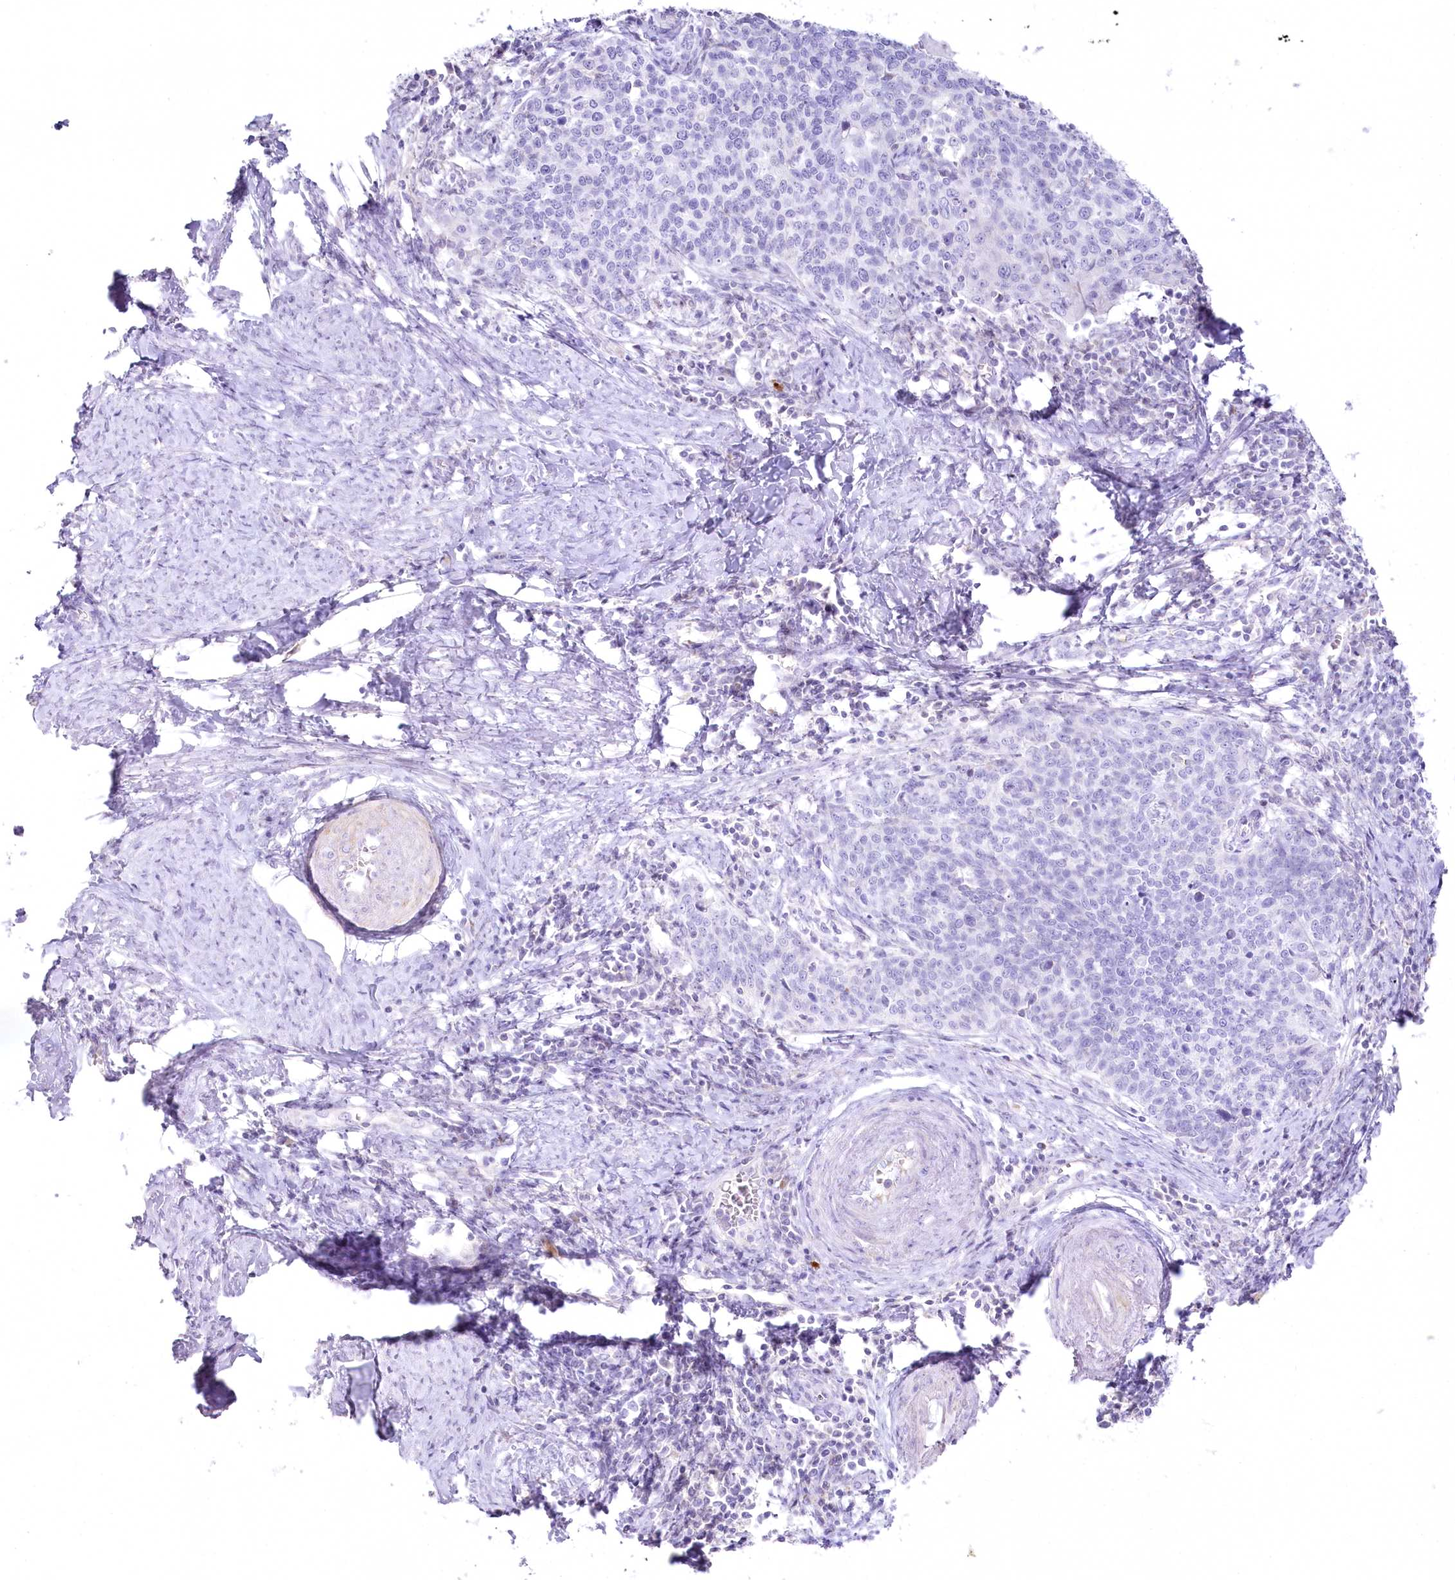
{"staining": {"intensity": "negative", "quantity": "none", "location": "none"}, "tissue": "cervical cancer", "cell_type": "Tumor cells", "image_type": "cancer", "snomed": [{"axis": "morphology", "description": "Squamous cell carcinoma, NOS"}, {"axis": "topography", "description": "Cervix"}], "caption": "A high-resolution photomicrograph shows immunohistochemistry staining of squamous cell carcinoma (cervical), which shows no significant positivity in tumor cells.", "gene": "MYOZ1", "patient": {"sex": "female", "age": 39}}